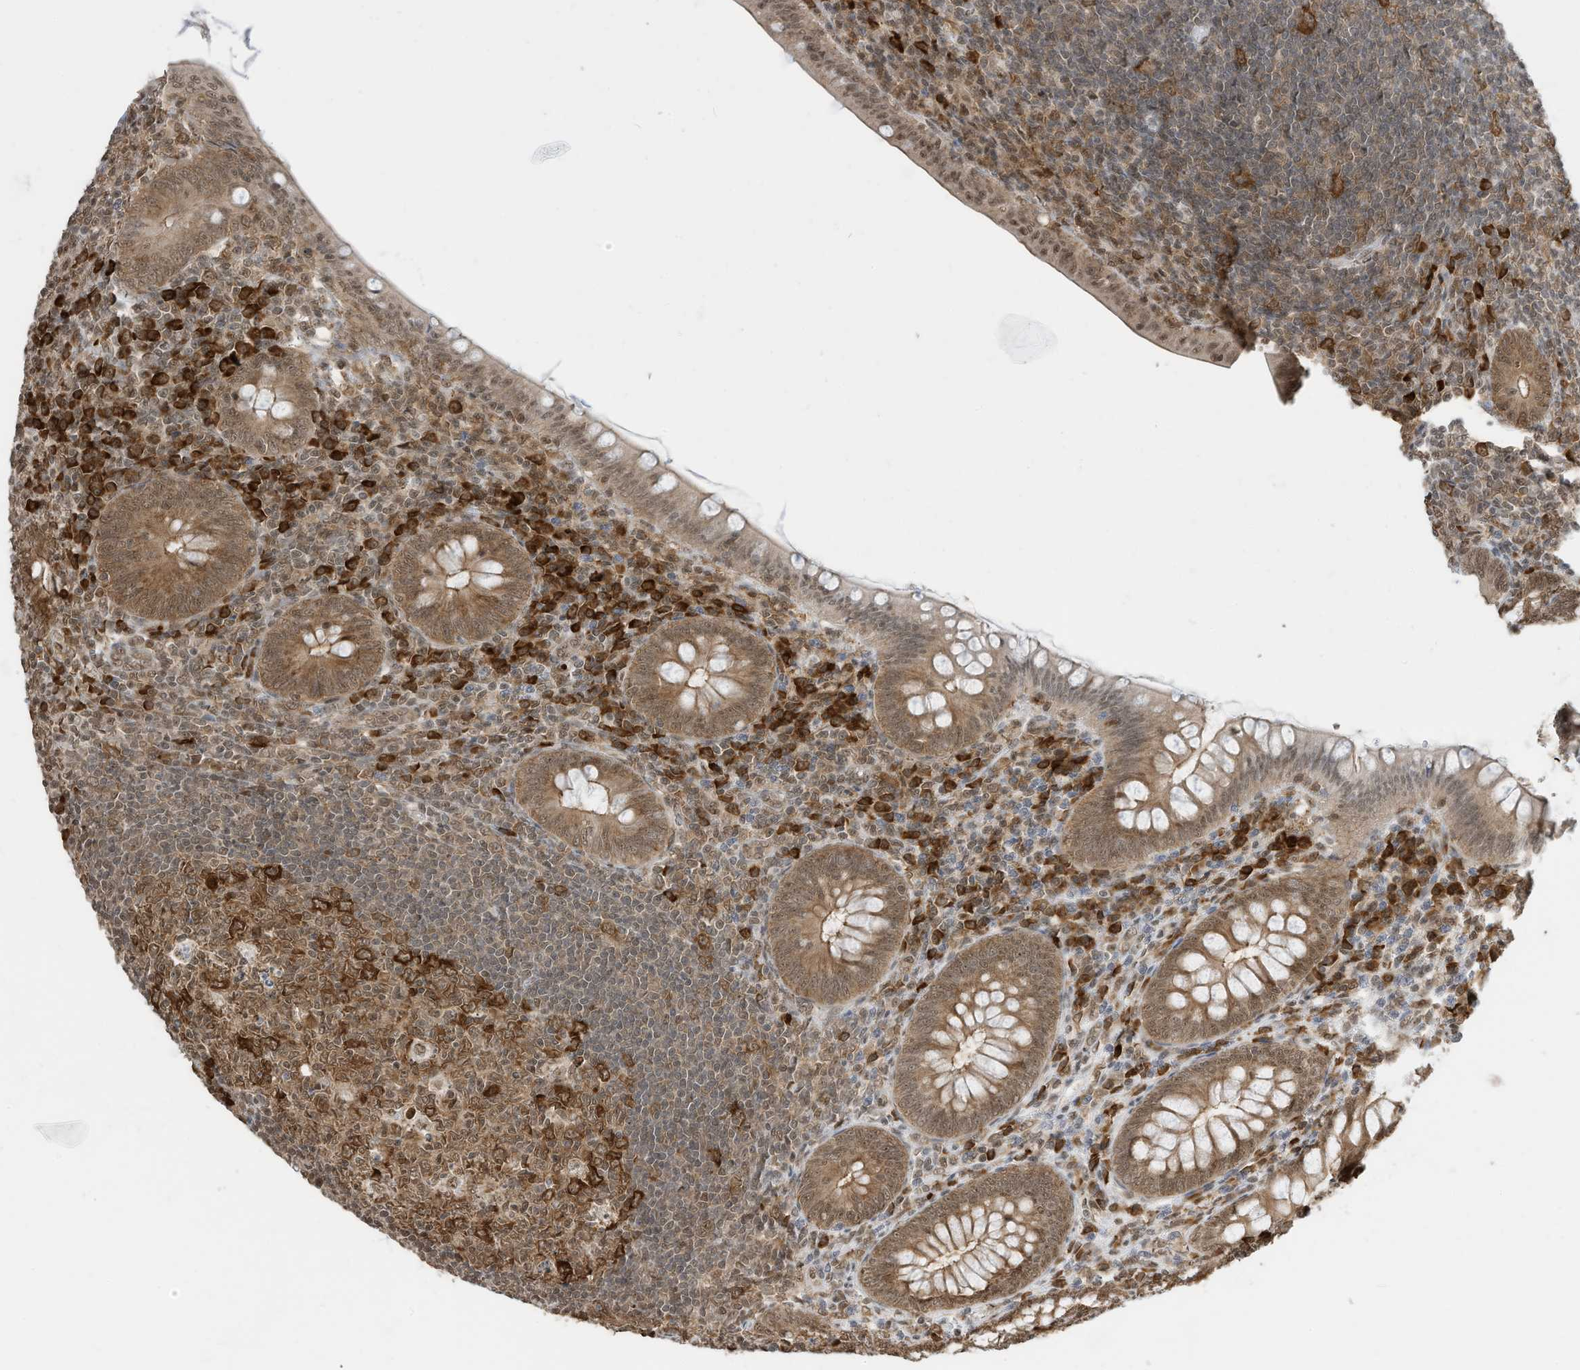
{"staining": {"intensity": "moderate", "quantity": ">75%", "location": "cytoplasmic/membranous,nuclear"}, "tissue": "appendix", "cell_type": "Glandular cells", "image_type": "normal", "snomed": [{"axis": "morphology", "description": "Normal tissue, NOS"}, {"axis": "topography", "description": "Appendix"}], "caption": "This image displays IHC staining of normal appendix, with medium moderate cytoplasmic/membranous,nuclear expression in about >75% of glandular cells.", "gene": "ZNF195", "patient": {"sex": "male", "age": 14}}